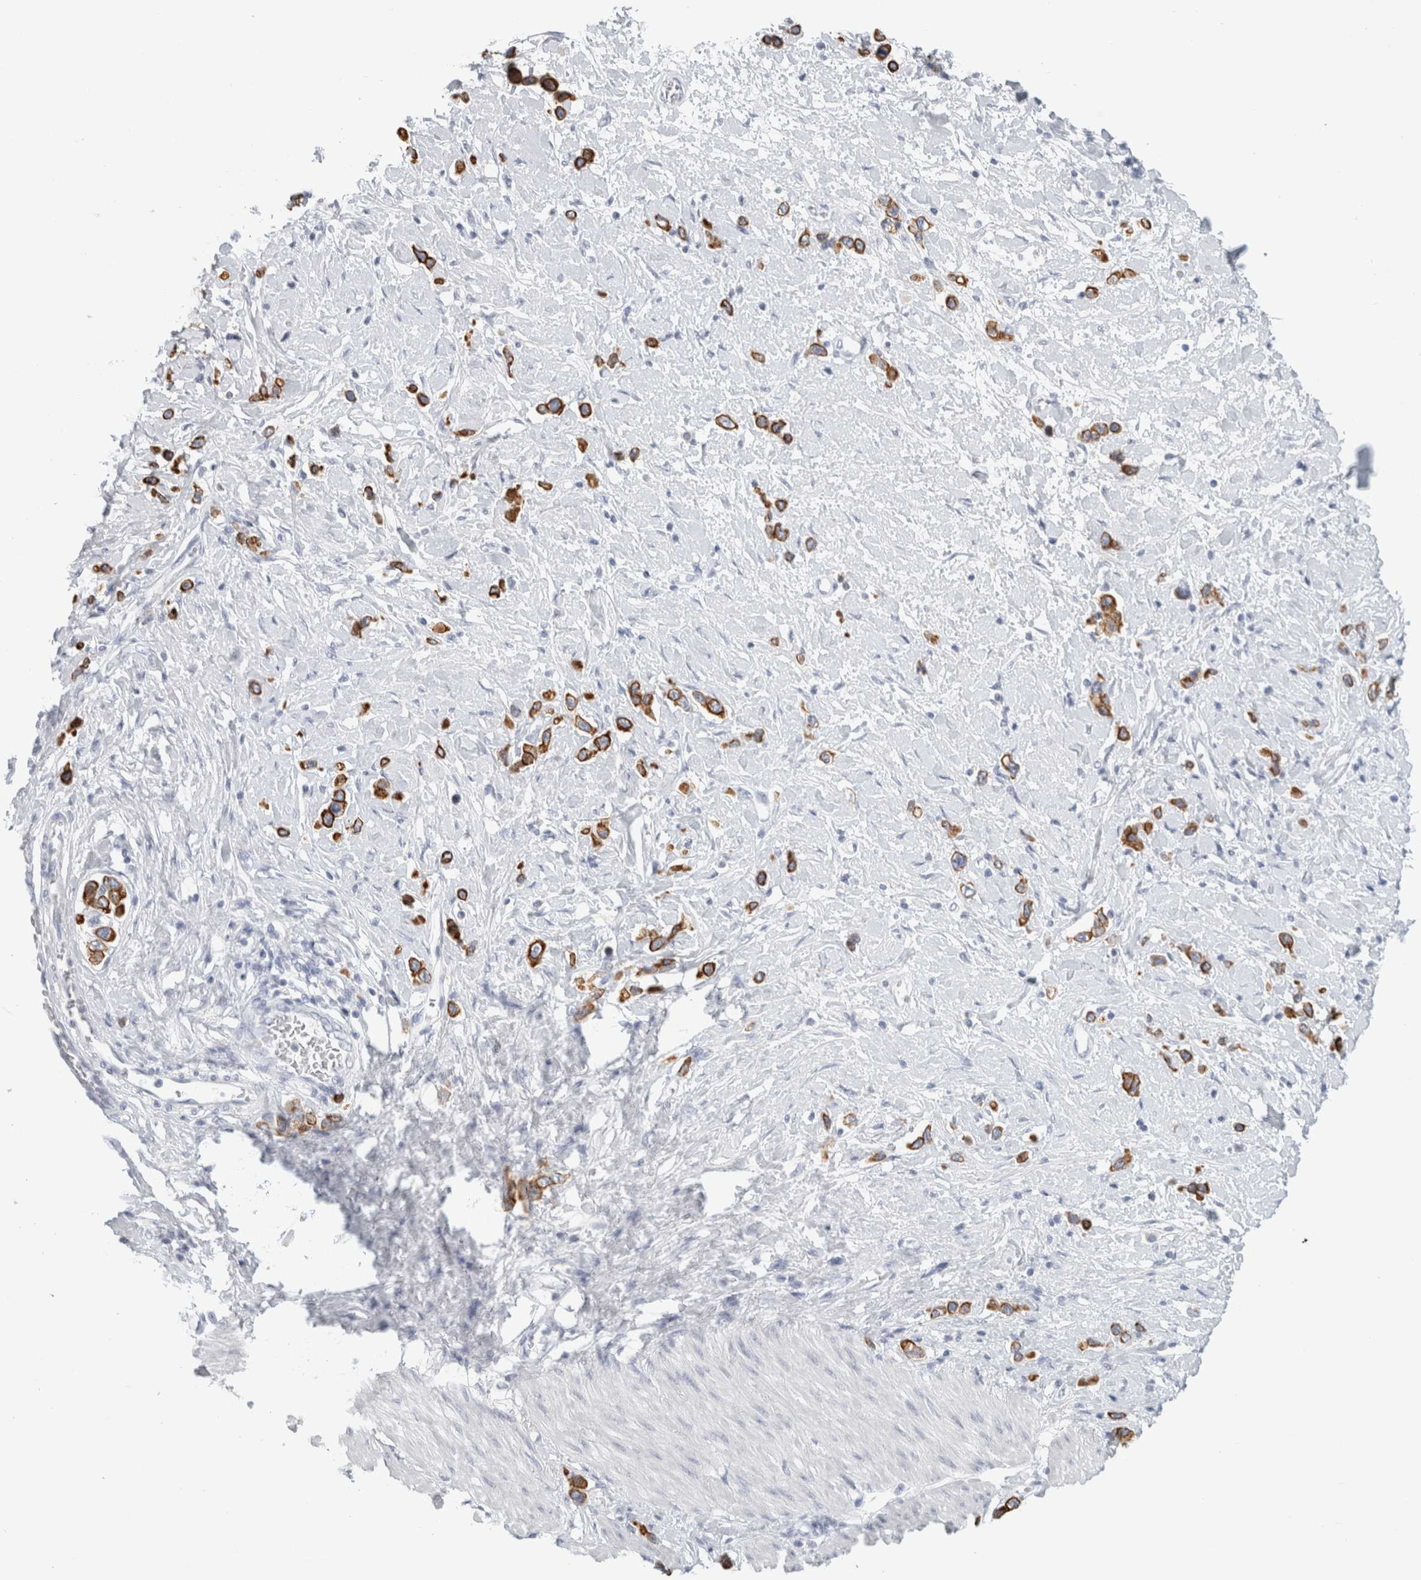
{"staining": {"intensity": "strong", "quantity": ">75%", "location": "cytoplasmic/membranous"}, "tissue": "stomach cancer", "cell_type": "Tumor cells", "image_type": "cancer", "snomed": [{"axis": "morphology", "description": "Adenocarcinoma, NOS"}, {"axis": "topography", "description": "Stomach"}], "caption": "Immunohistochemical staining of human stomach cancer (adenocarcinoma) reveals strong cytoplasmic/membranous protein positivity in about >75% of tumor cells.", "gene": "SLC28A3", "patient": {"sex": "female", "age": 65}}